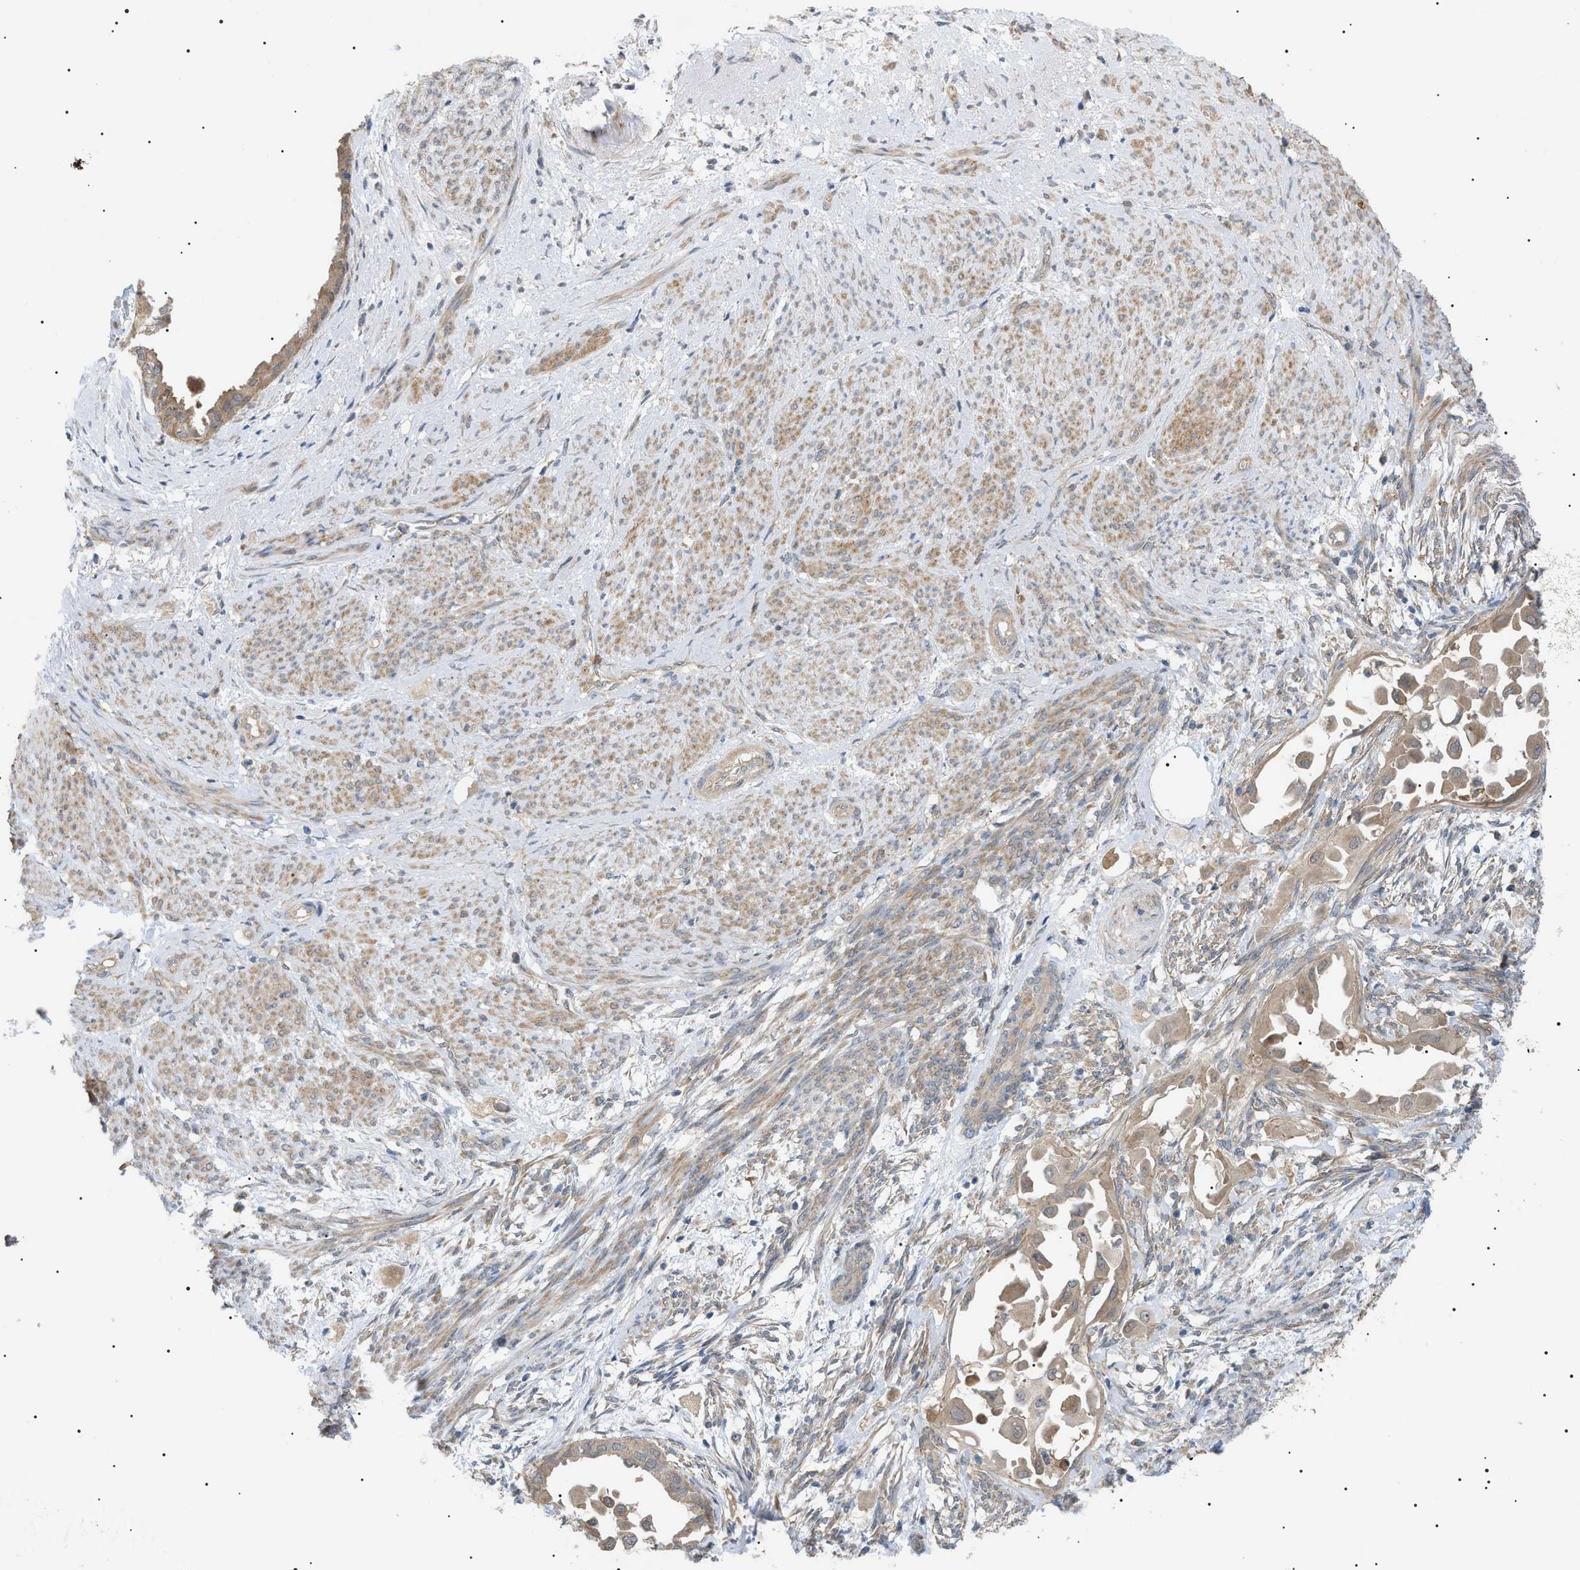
{"staining": {"intensity": "weak", "quantity": ">75%", "location": "cytoplasmic/membranous"}, "tissue": "cervical cancer", "cell_type": "Tumor cells", "image_type": "cancer", "snomed": [{"axis": "morphology", "description": "Normal tissue, NOS"}, {"axis": "morphology", "description": "Adenocarcinoma, NOS"}, {"axis": "topography", "description": "Cervix"}, {"axis": "topography", "description": "Endometrium"}], "caption": "Protein expression analysis of adenocarcinoma (cervical) displays weak cytoplasmic/membranous staining in about >75% of tumor cells. The protein is shown in brown color, while the nuclei are stained blue.", "gene": "IRS2", "patient": {"sex": "female", "age": 86}}